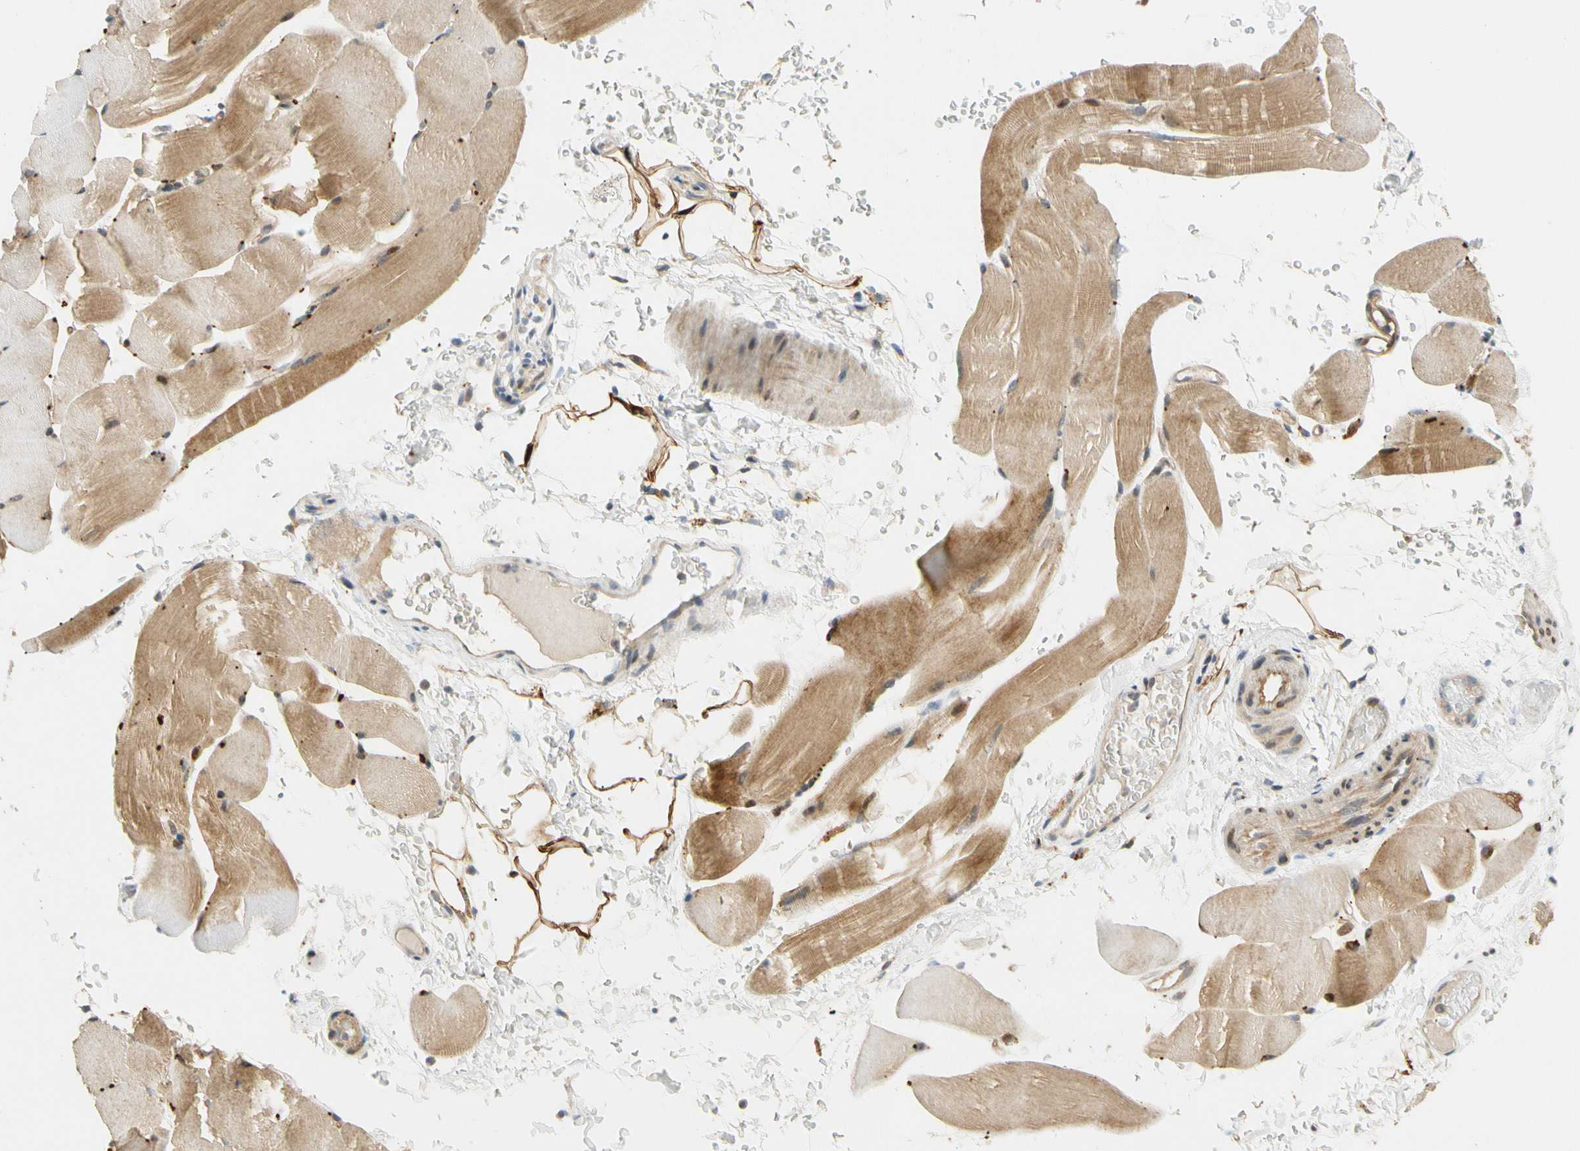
{"staining": {"intensity": "moderate", "quantity": ">75%", "location": "cytoplasmic/membranous"}, "tissue": "skeletal muscle", "cell_type": "Myocytes", "image_type": "normal", "snomed": [{"axis": "morphology", "description": "Normal tissue, NOS"}, {"axis": "topography", "description": "Skeletal muscle"}, {"axis": "topography", "description": "Parathyroid gland"}], "caption": "Skeletal muscle stained with DAB IHC reveals medium levels of moderate cytoplasmic/membranous positivity in approximately >75% of myocytes.", "gene": "GATD1", "patient": {"sex": "female", "age": 37}}